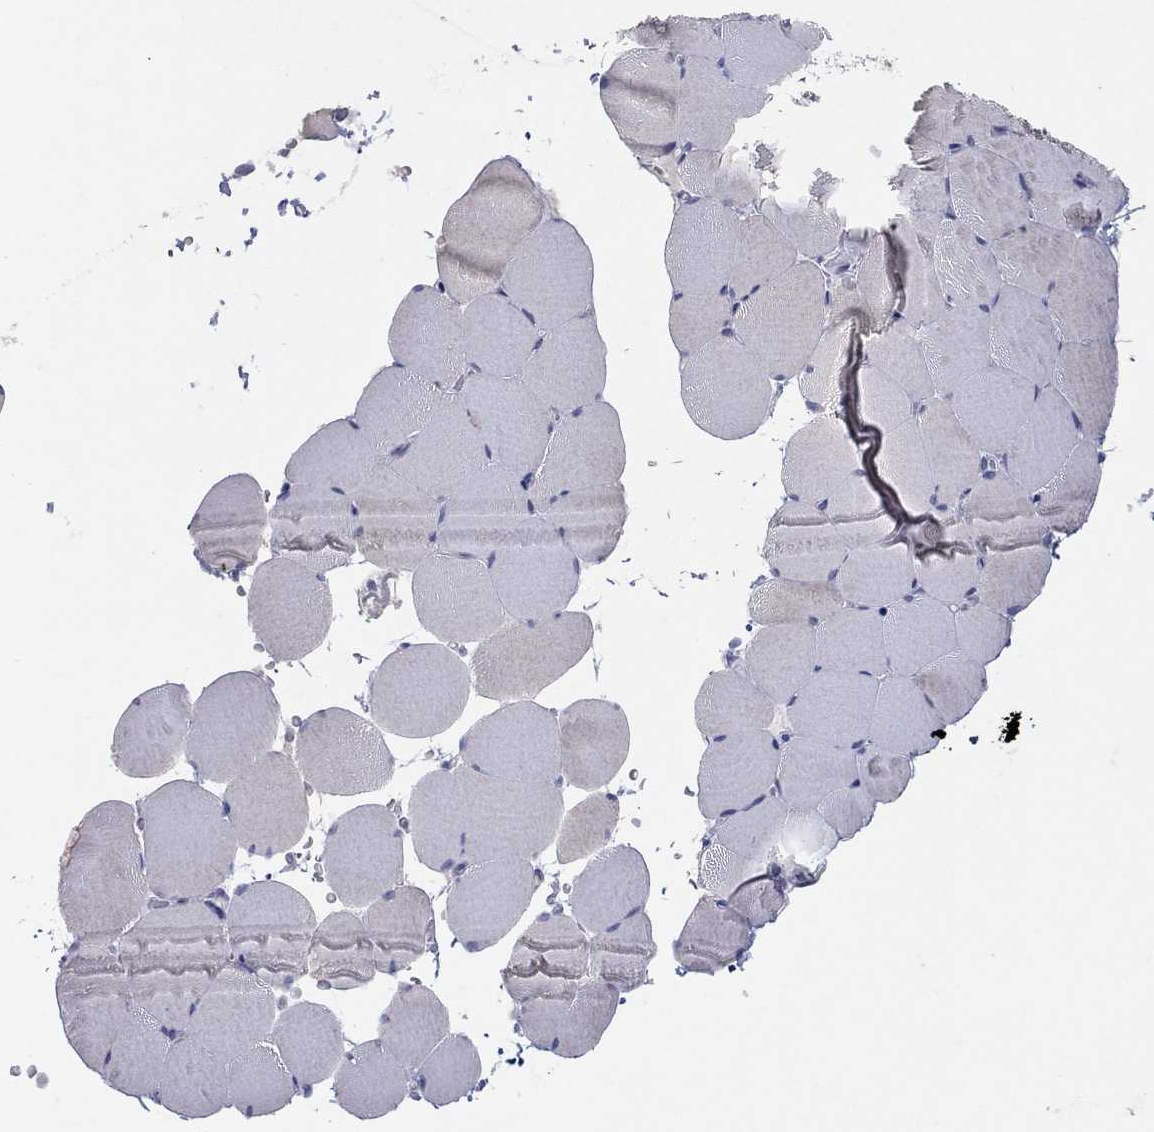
{"staining": {"intensity": "negative", "quantity": "none", "location": "none"}, "tissue": "skeletal muscle", "cell_type": "Myocytes", "image_type": "normal", "snomed": [{"axis": "morphology", "description": "Normal tissue, NOS"}, {"axis": "topography", "description": "Skeletal muscle"}], "caption": "This is an immunohistochemistry histopathology image of unremarkable skeletal muscle. There is no positivity in myocytes.", "gene": "KRT40", "patient": {"sex": "female", "age": 37}}